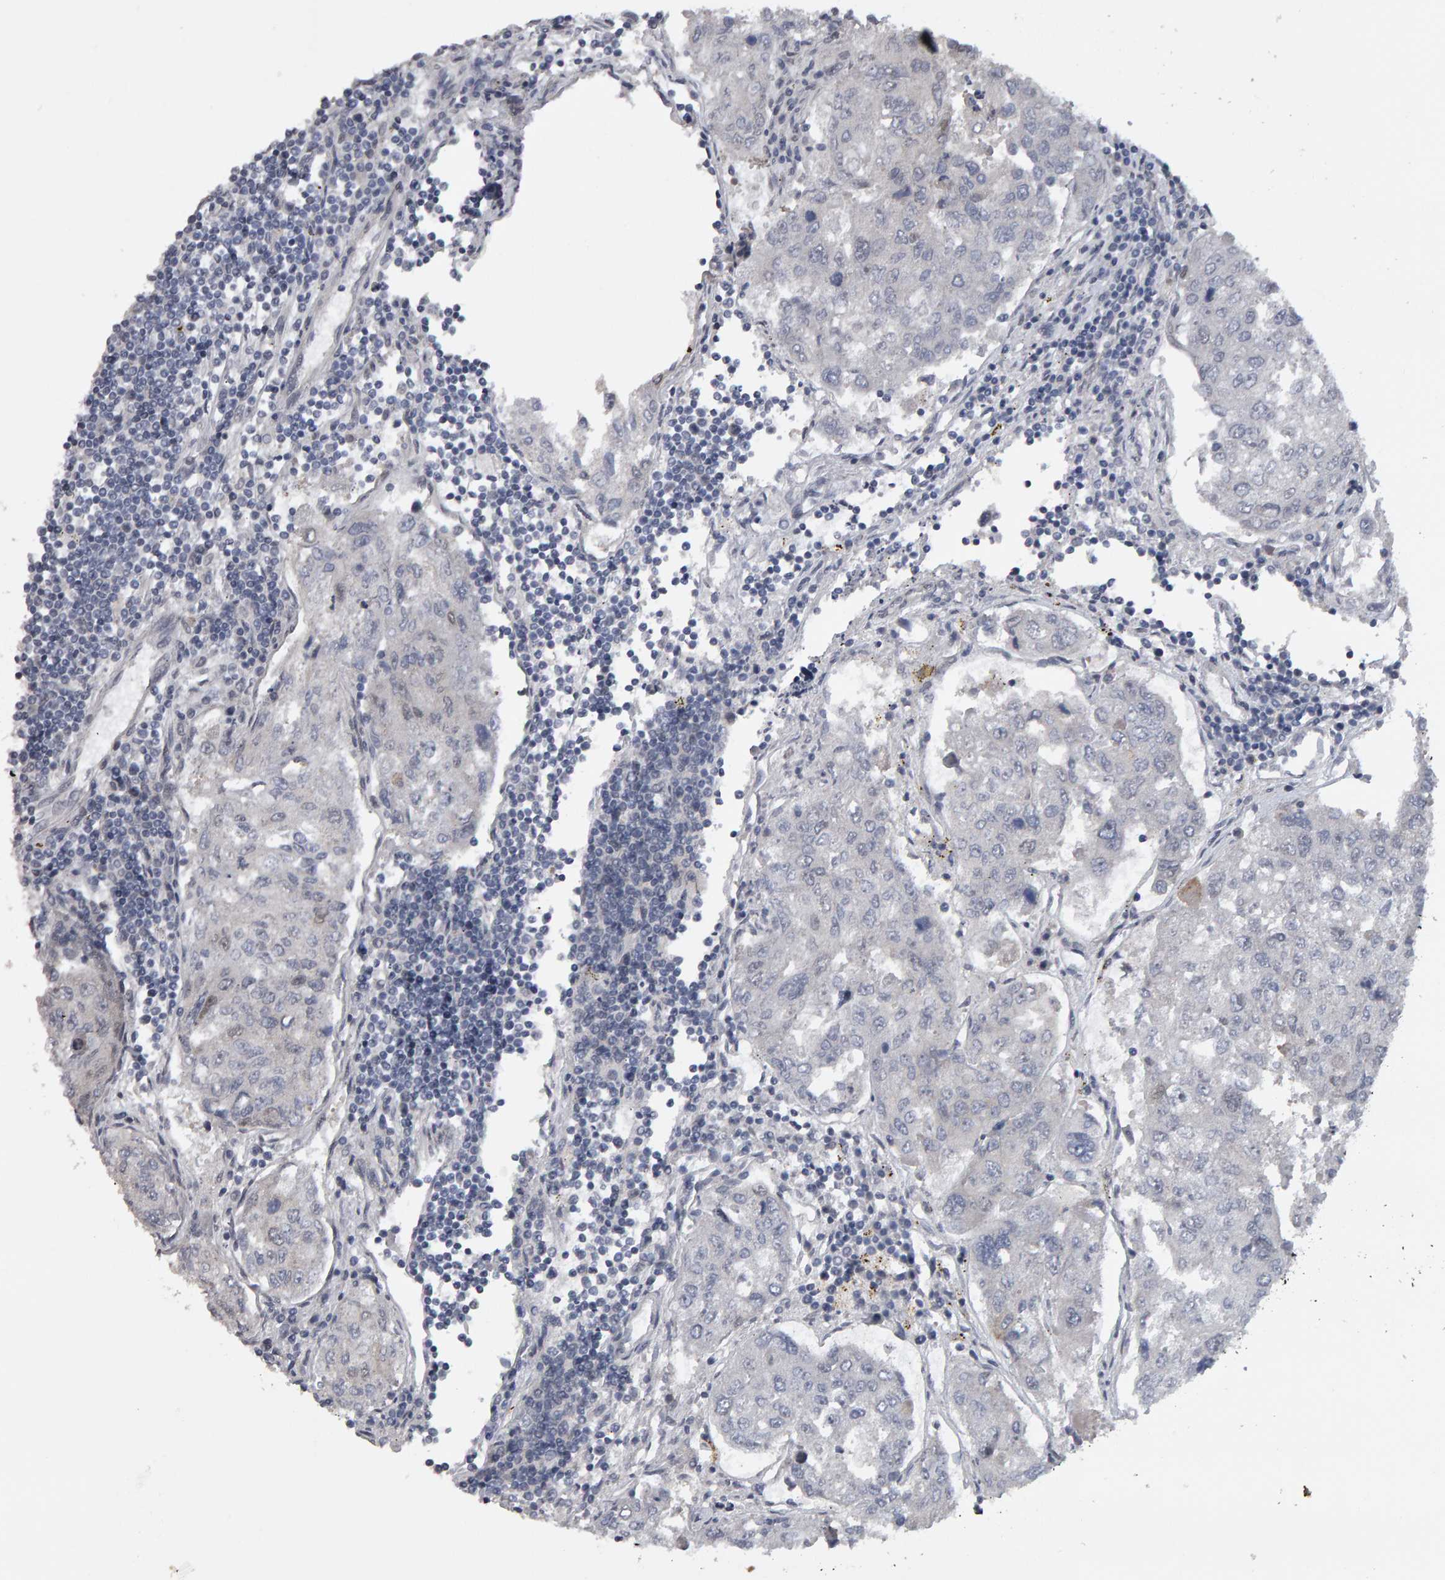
{"staining": {"intensity": "negative", "quantity": "none", "location": "none"}, "tissue": "urothelial cancer", "cell_type": "Tumor cells", "image_type": "cancer", "snomed": [{"axis": "morphology", "description": "Urothelial carcinoma, High grade"}, {"axis": "topography", "description": "Lymph node"}, {"axis": "topography", "description": "Urinary bladder"}], "caption": "An immunohistochemistry micrograph of urothelial cancer is shown. There is no staining in tumor cells of urothelial cancer.", "gene": "IPO8", "patient": {"sex": "male", "age": 51}}